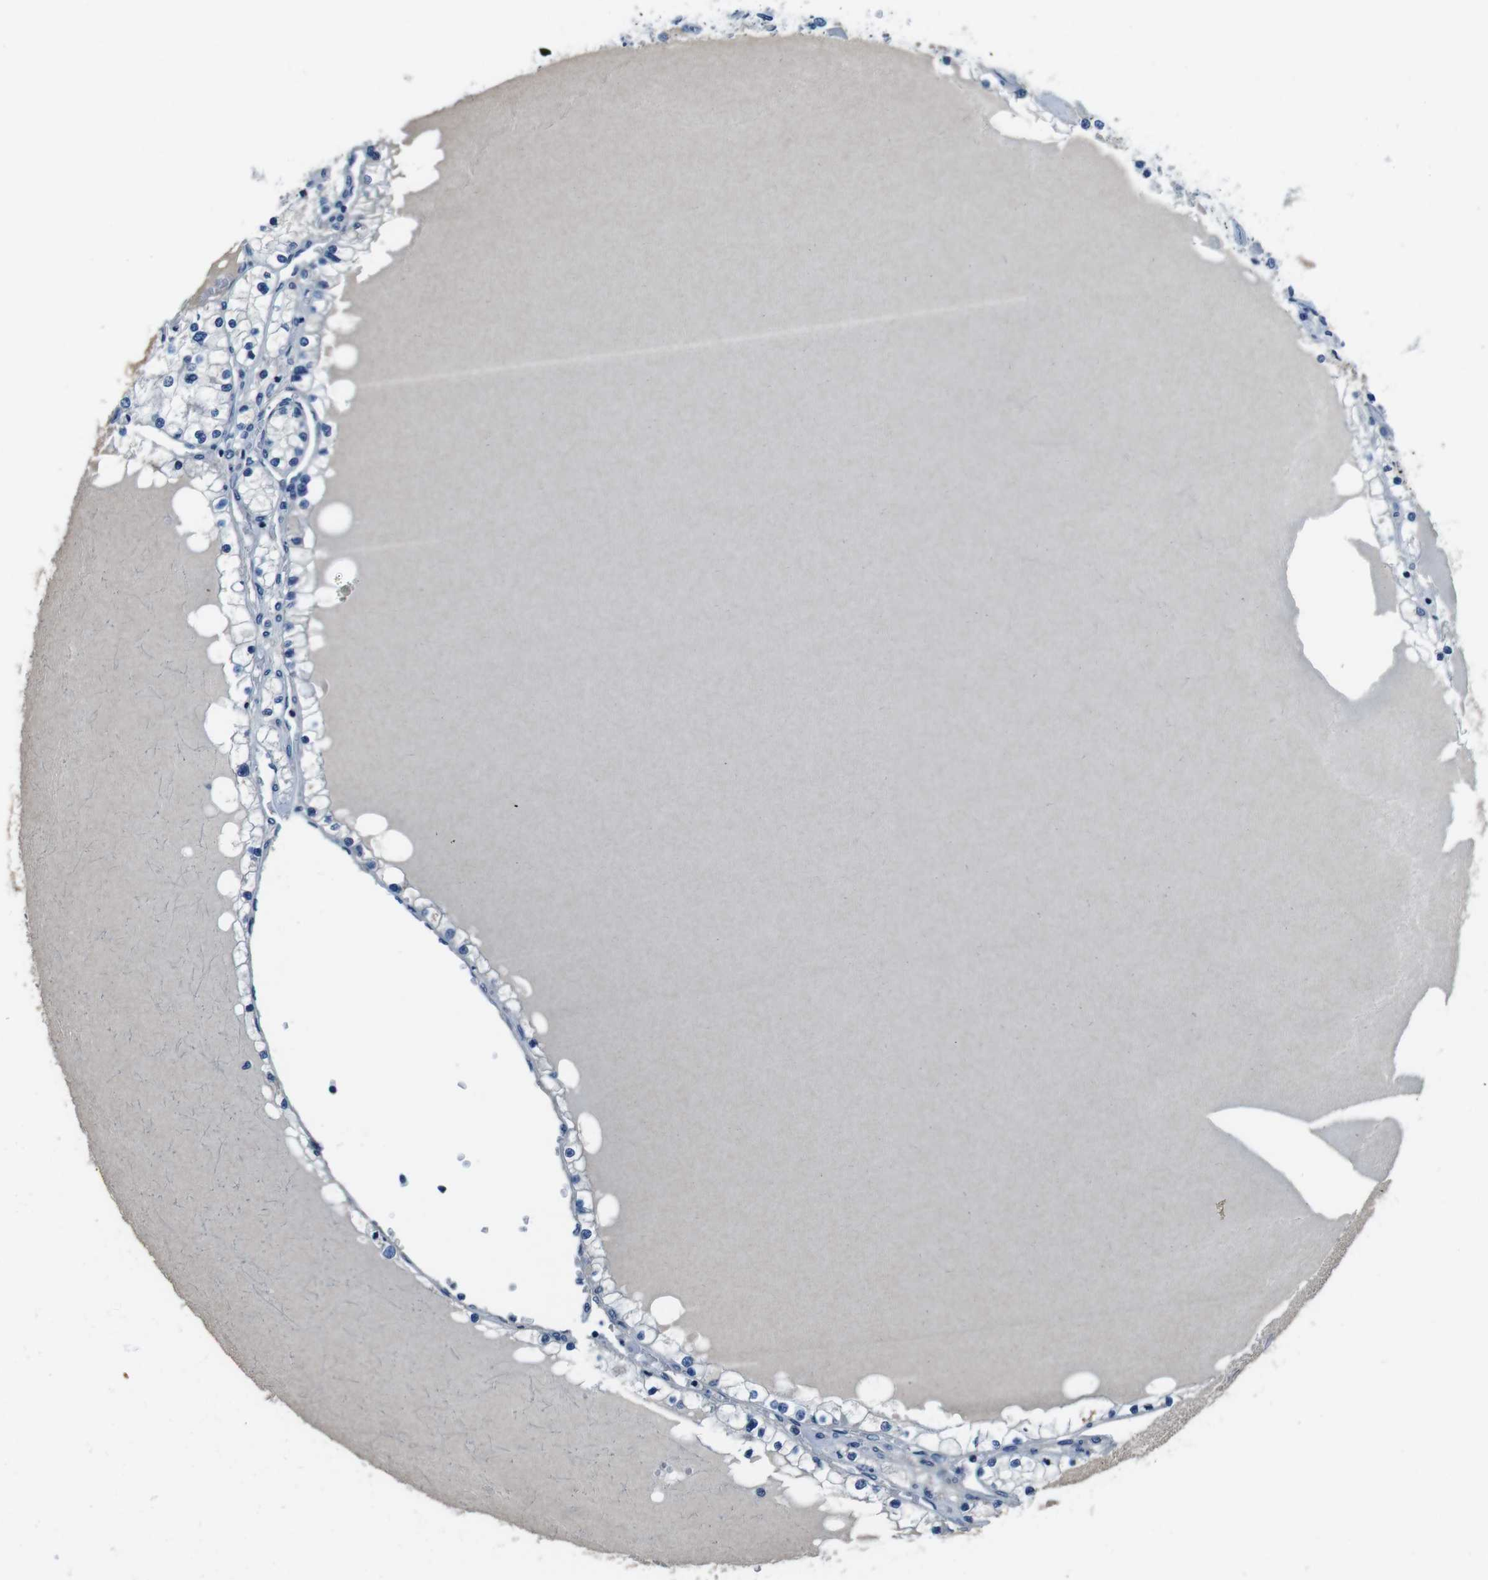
{"staining": {"intensity": "negative", "quantity": "none", "location": "none"}, "tissue": "renal cancer", "cell_type": "Tumor cells", "image_type": "cancer", "snomed": [{"axis": "morphology", "description": "Adenocarcinoma, NOS"}, {"axis": "topography", "description": "Kidney"}], "caption": "This photomicrograph is of renal cancer stained with IHC to label a protein in brown with the nuclei are counter-stained blue. There is no staining in tumor cells.", "gene": "CASQ1", "patient": {"sex": "male", "age": 68}}